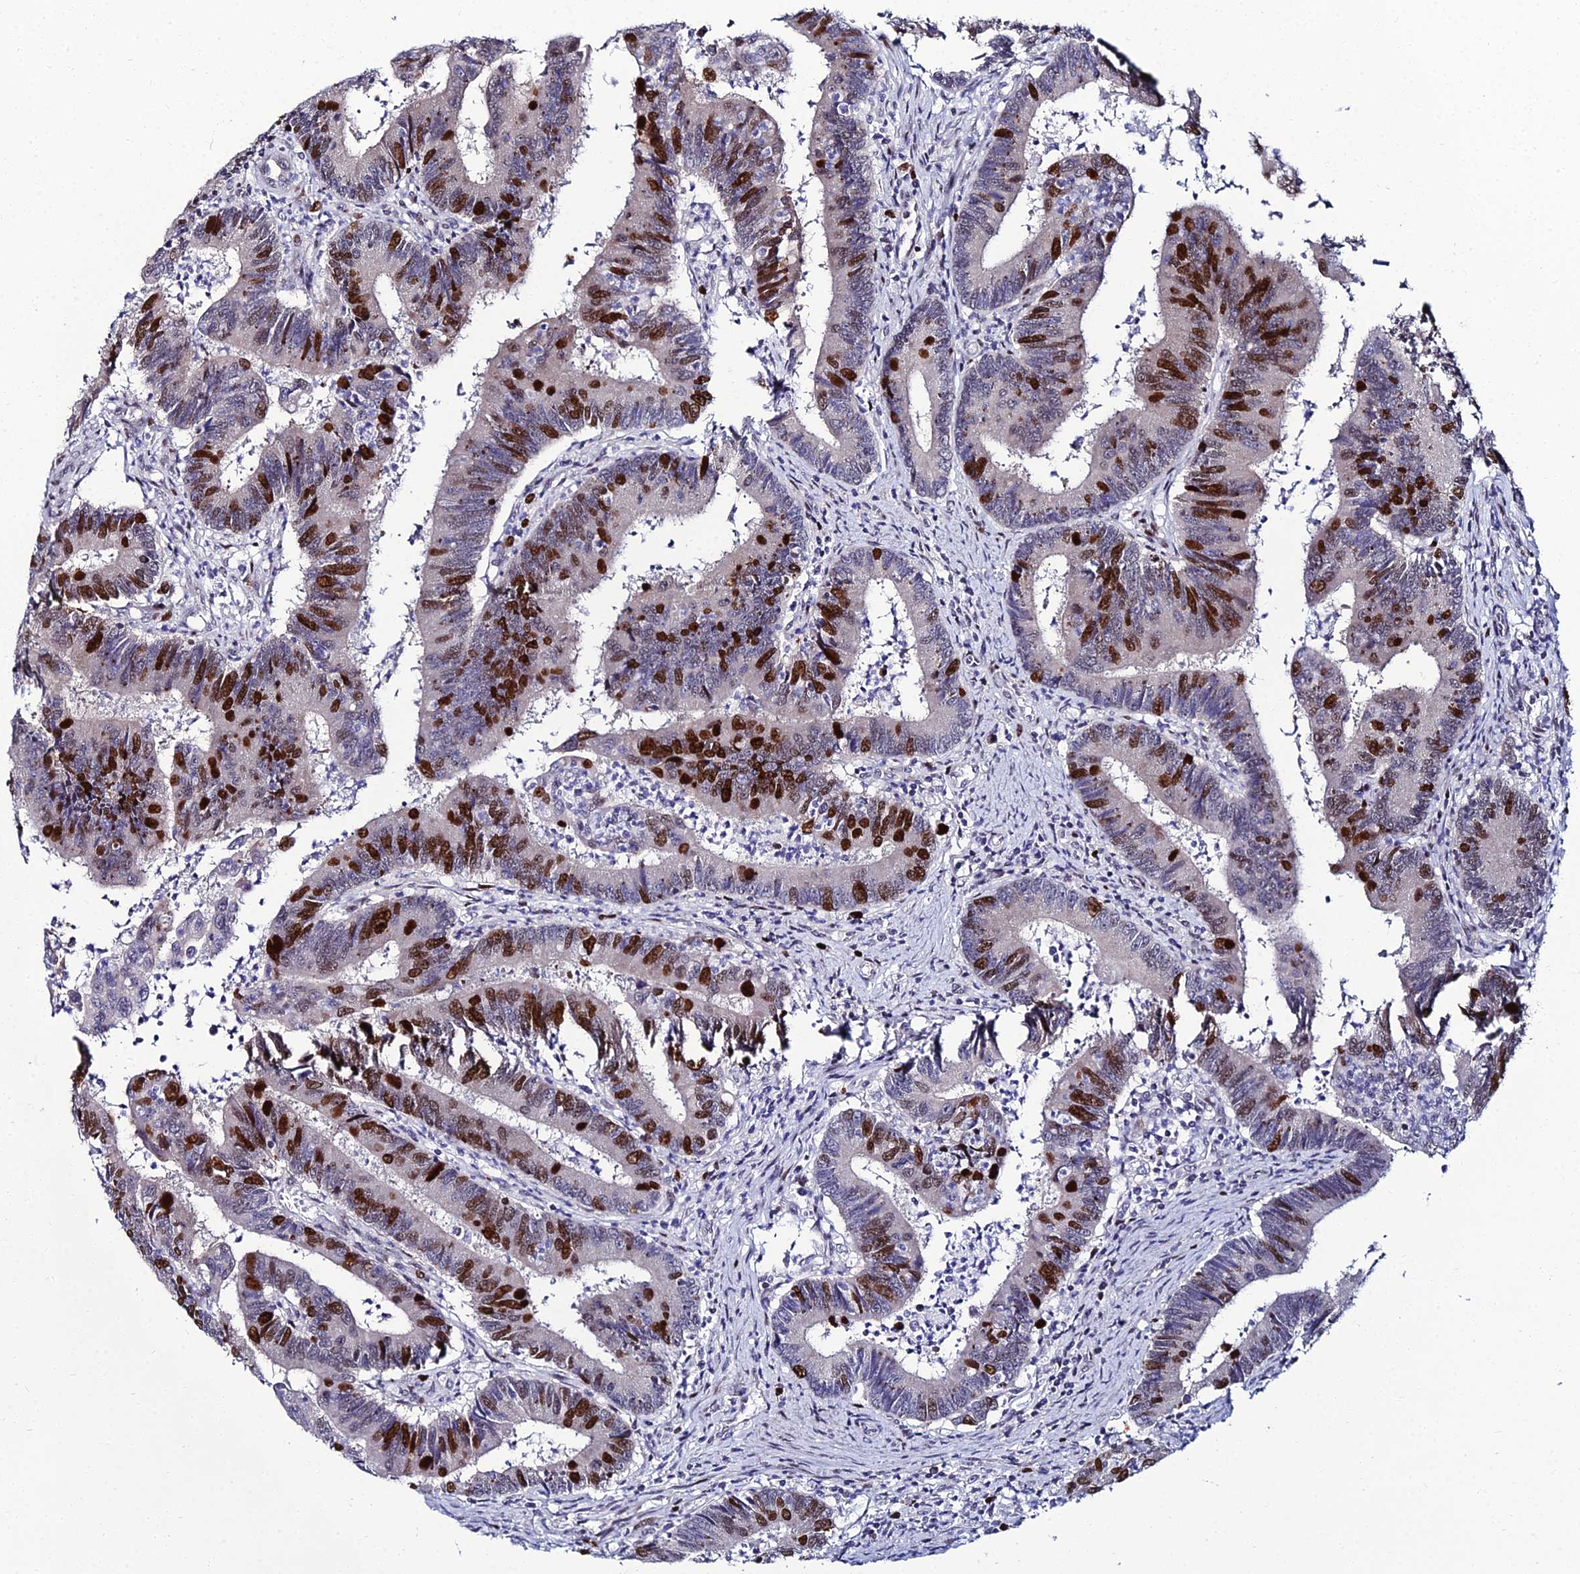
{"staining": {"intensity": "strong", "quantity": "25%-75%", "location": "nuclear"}, "tissue": "colorectal cancer", "cell_type": "Tumor cells", "image_type": "cancer", "snomed": [{"axis": "morphology", "description": "Adenocarcinoma, NOS"}, {"axis": "topography", "description": "Colon"}], "caption": "The photomicrograph demonstrates a brown stain indicating the presence of a protein in the nuclear of tumor cells in adenocarcinoma (colorectal).", "gene": "TAF9B", "patient": {"sex": "female", "age": 67}}